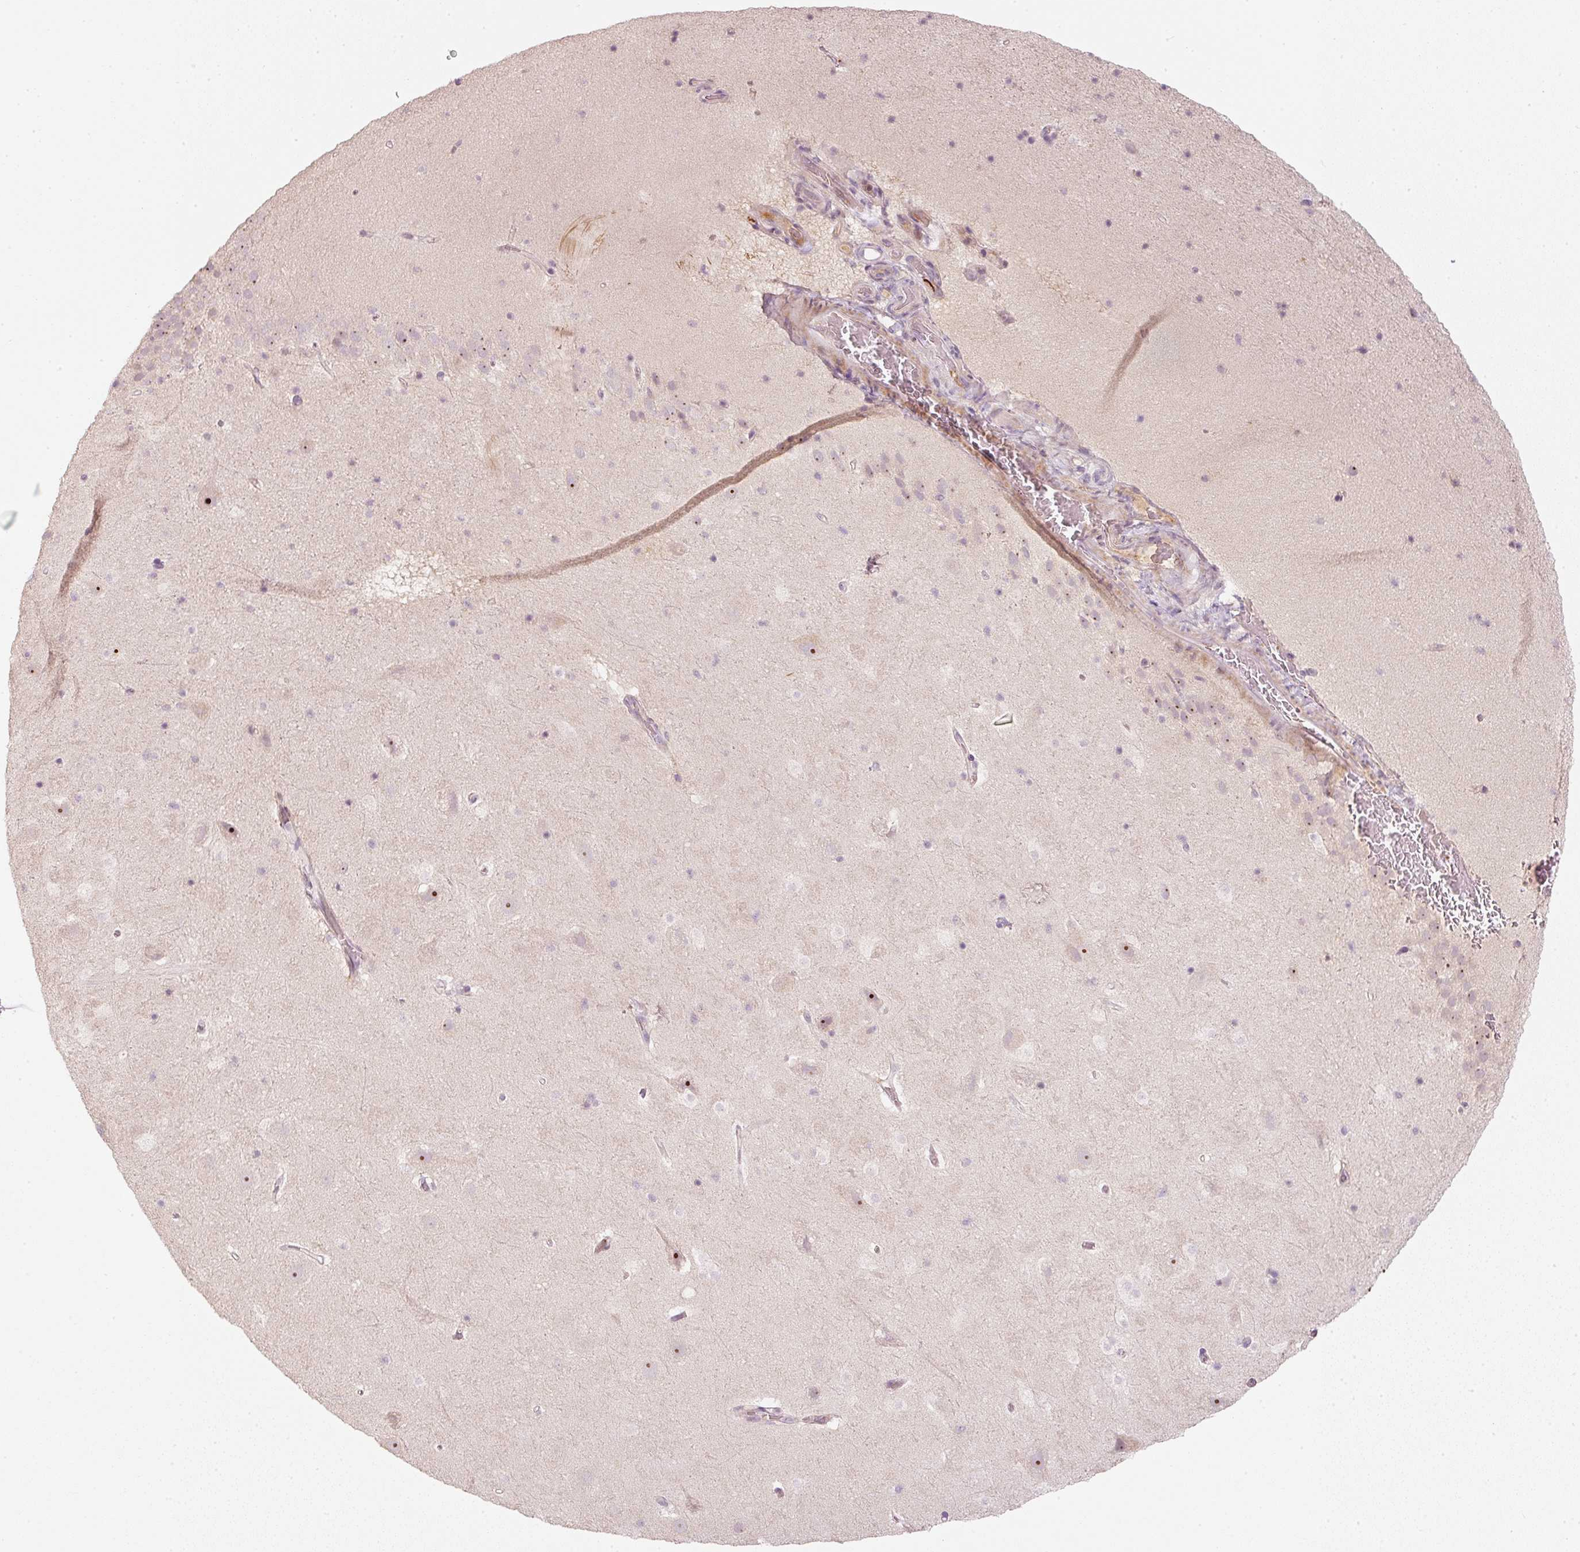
{"staining": {"intensity": "negative", "quantity": "none", "location": "none"}, "tissue": "hippocampus", "cell_type": "Glial cells", "image_type": "normal", "snomed": [{"axis": "morphology", "description": "Normal tissue, NOS"}, {"axis": "topography", "description": "Hippocampus"}], "caption": "Glial cells show no significant staining in normal hippocampus.", "gene": "VCAM1", "patient": {"sex": "male", "age": 37}}